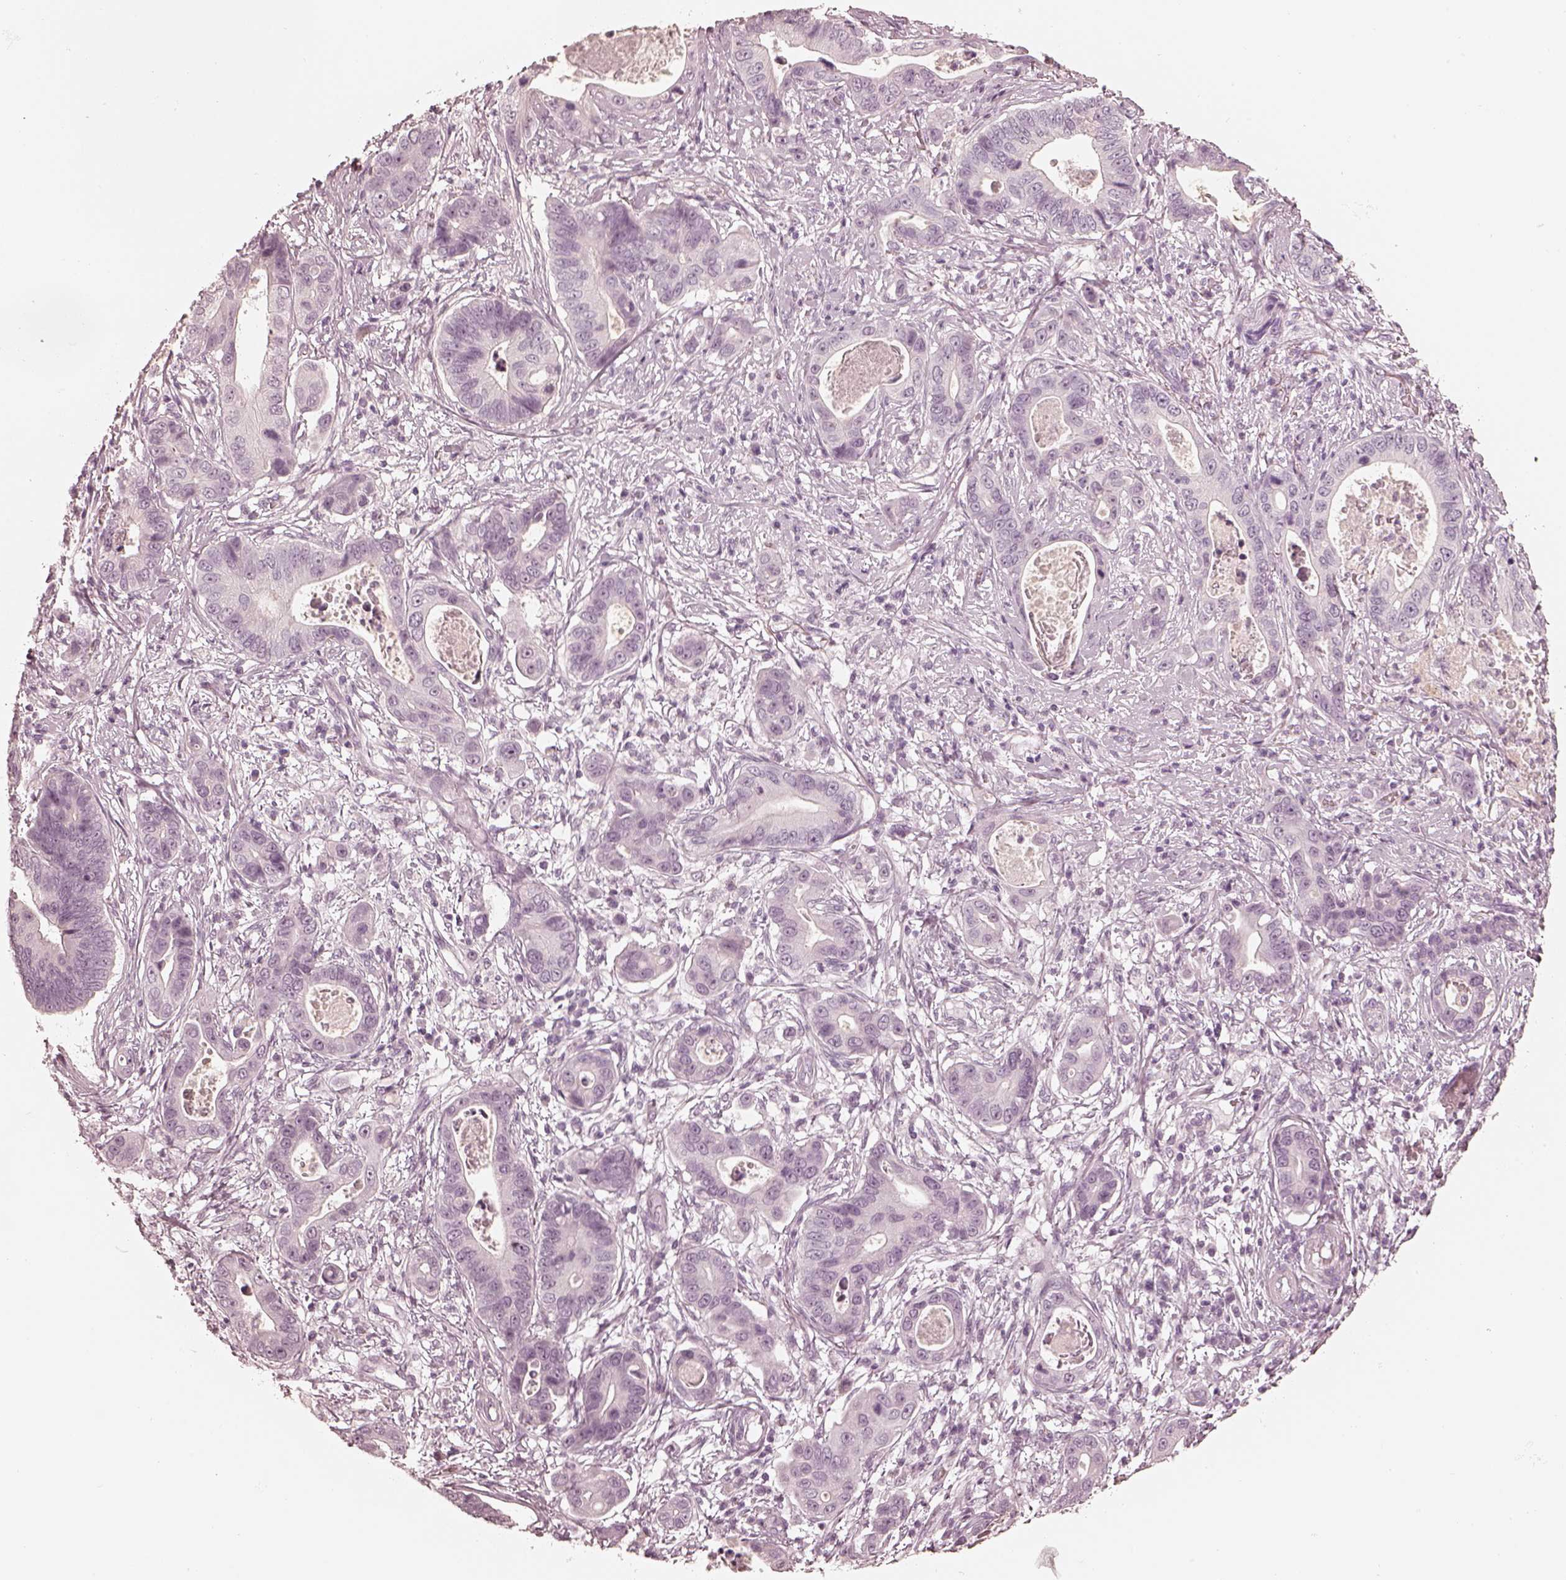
{"staining": {"intensity": "negative", "quantity": "none", "location": "none"}, "tissue": "stomach cancer", "cell_type": "Tumor cells", "image_type": "cancer", "snomed": [{"axis": "morphology", "description": "Adenocarcinoma, NOS"}, {"axis": "topography", "description": "Stomach"}], "caption": "IHC of human adenocarcinoma (stomach) displays no expression in tumor cells.", "gene": "CALR3", "patient": {"sex": "male", "age": 84}}